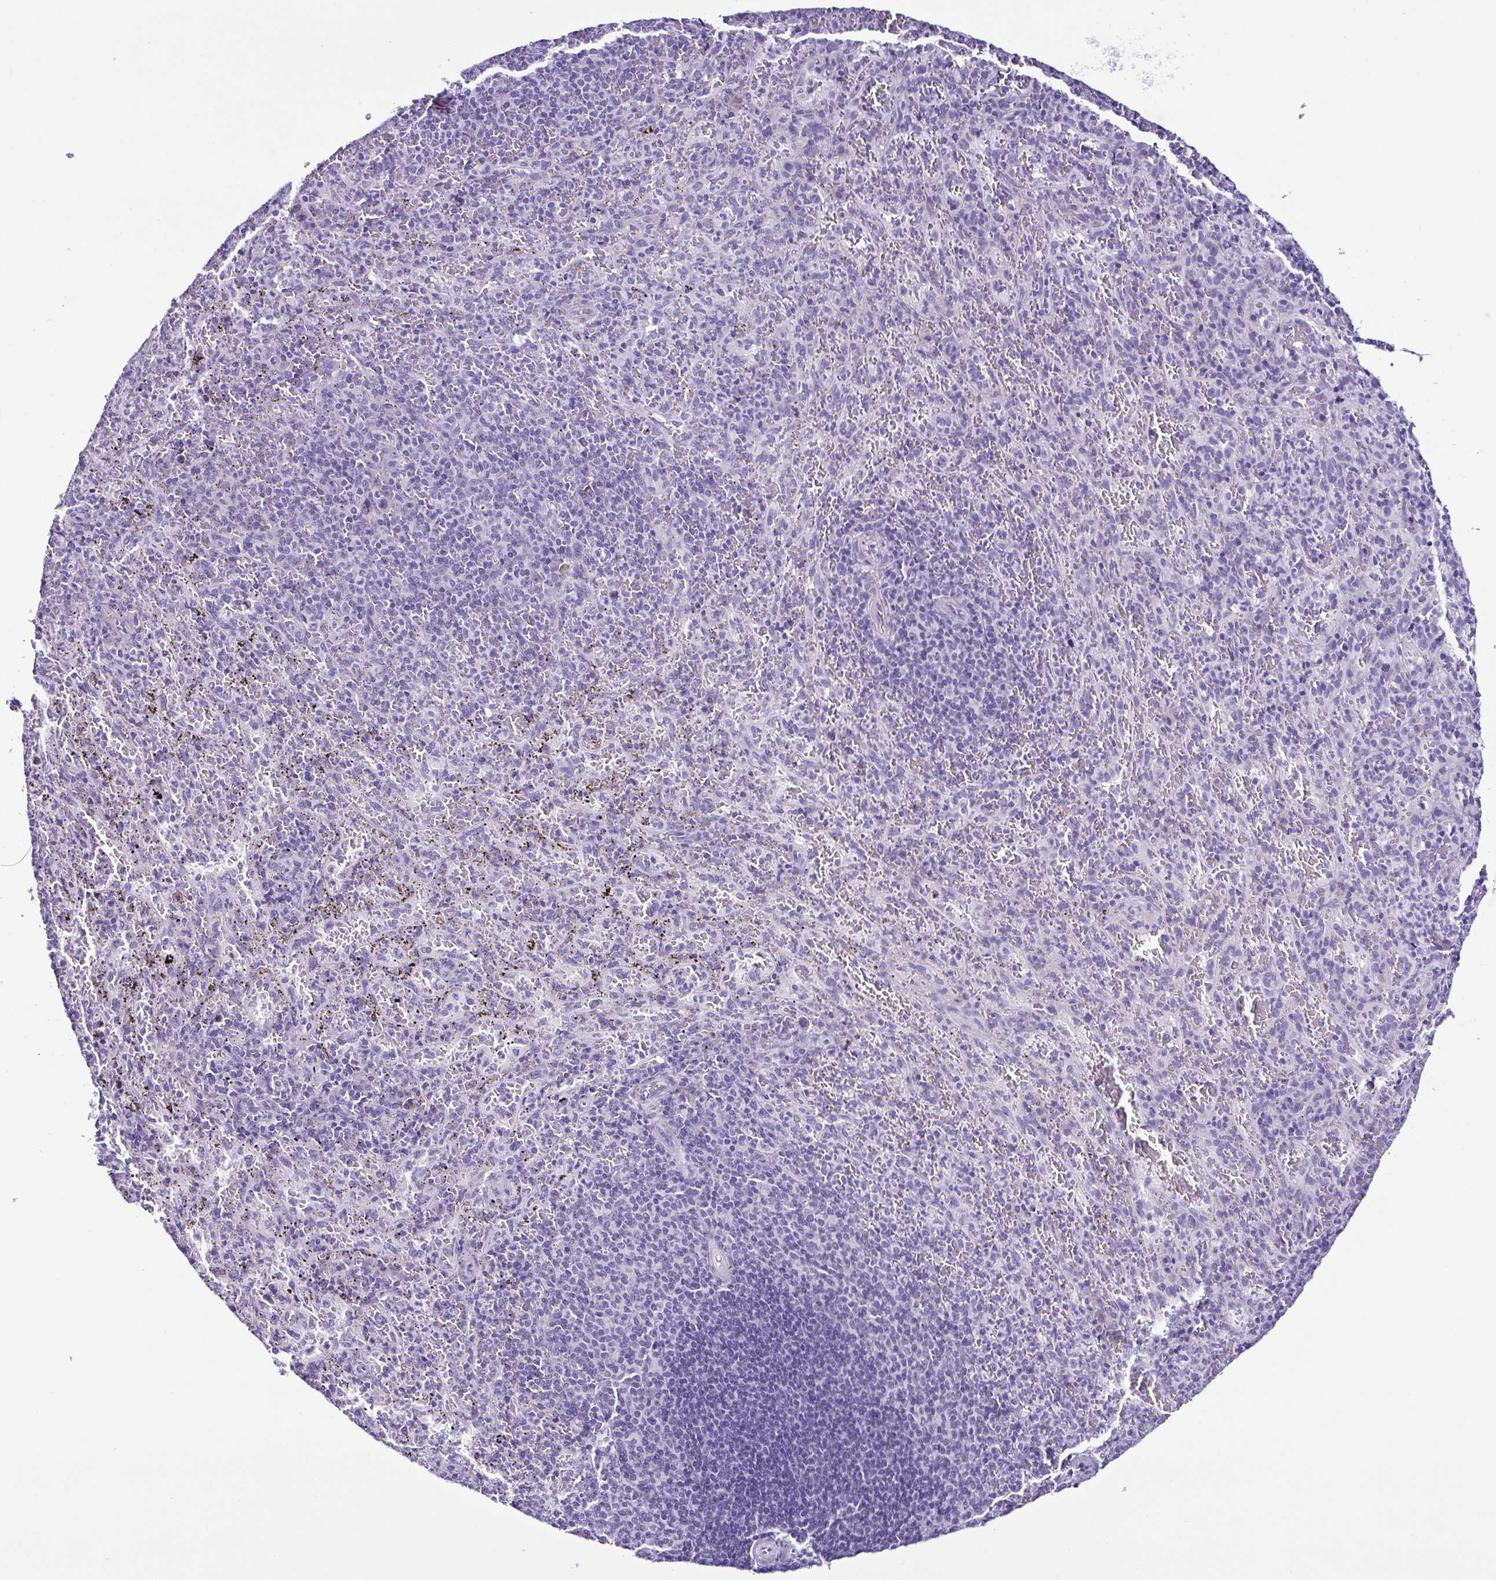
{"staining": {"intensity": "negative", "quantity": "none", "location": "none"}, "tissue": "spleen", "cell_type": "Cells in red pulp", "image_type": "normal", "snomed": [{"axis": "morphology", "description": "Normal tissue, NOS"}, {"axis": "topography", "description": "Spleen"}], "caption": "The histopathology image exhibits no staining of cells in red pulp in benign spleen. Brightfield microscopy of immunohistochemistry (IHC) stained with DAB (3,3'-diaminobenzidine) (brown) and hematoxylin (blue), captured at high magnification.", "gene": "SRL", "patient": {"sex": "male", "age": 57}}